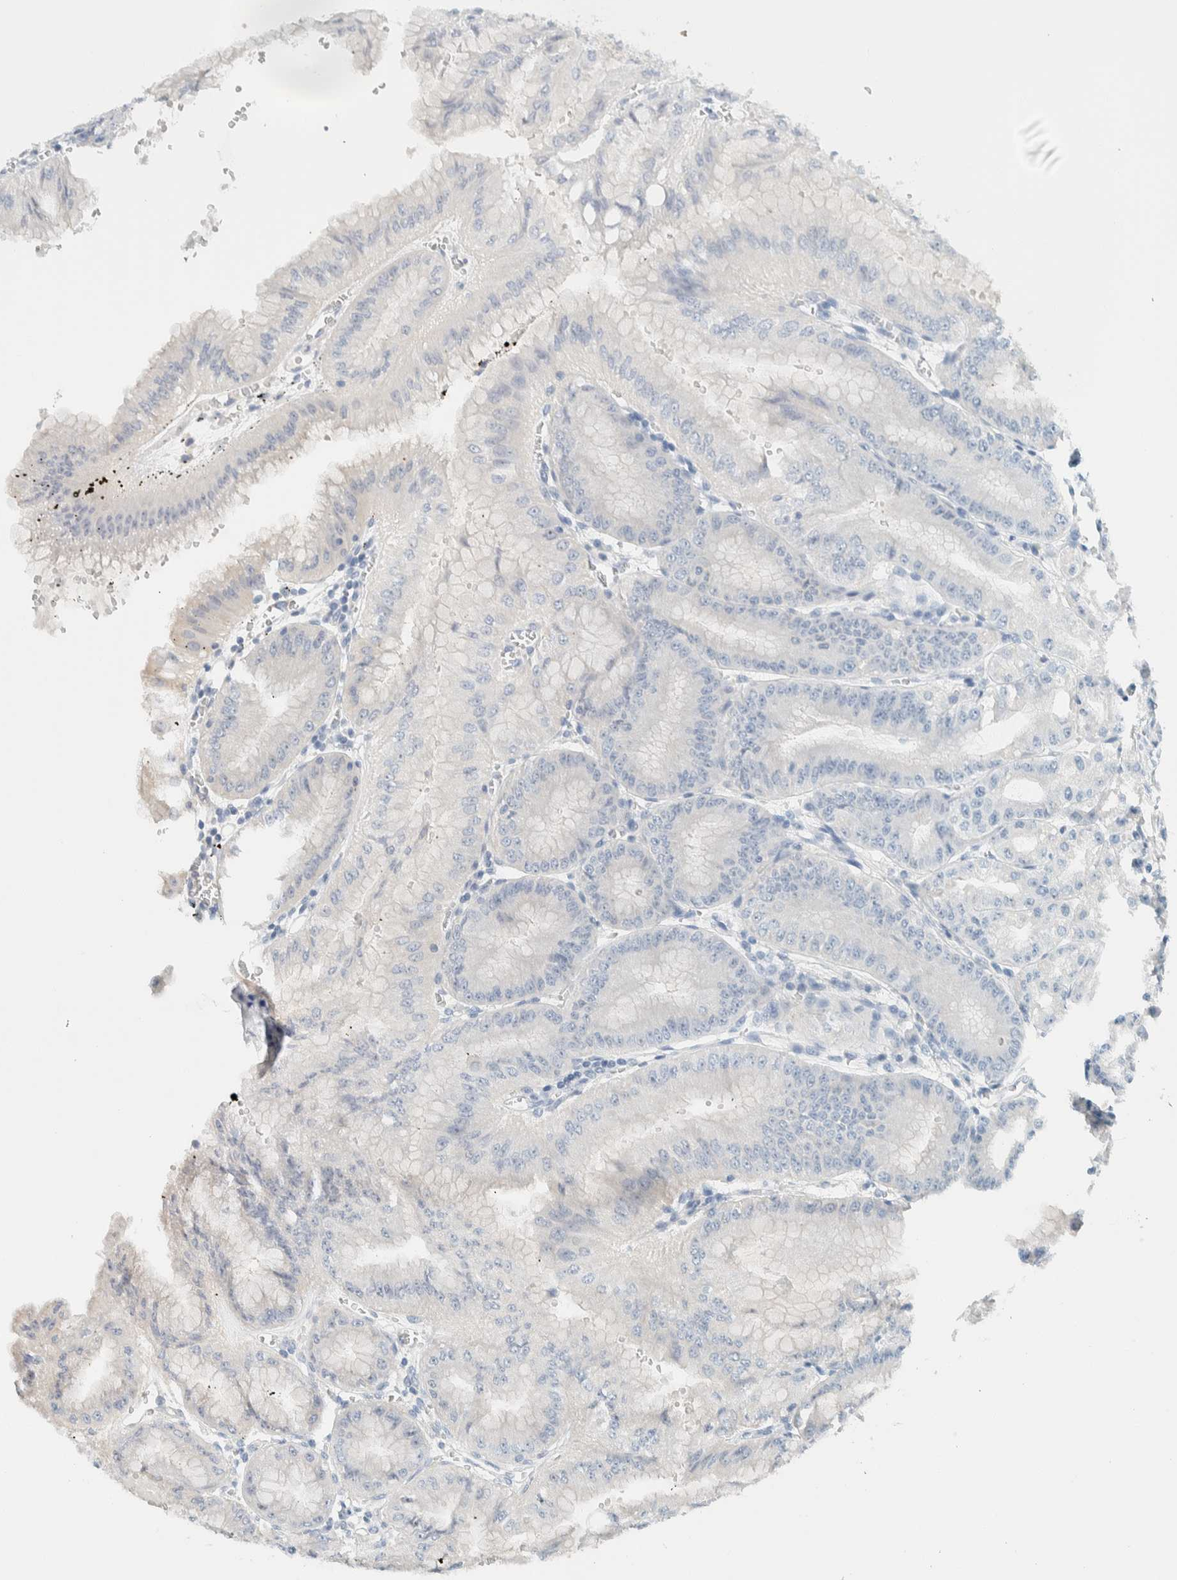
{"staining": {"intensity": "negative", "quantity": "none", "location": "none"}, "tissue": "stomach", "cell_type": "Glandular cells", "image_type": "normal", "snomed": [{"axis": "morphology", "description": "Normal tissue, NOS"}, {"axis": "topography", "description": "Stomach, lower"}], "caption": "A histopathology image of stomach stained for a protein shows no brown staining in glandular cells.", "gene": "NDE1", "patient": {"sex": "male", "age": 71}}